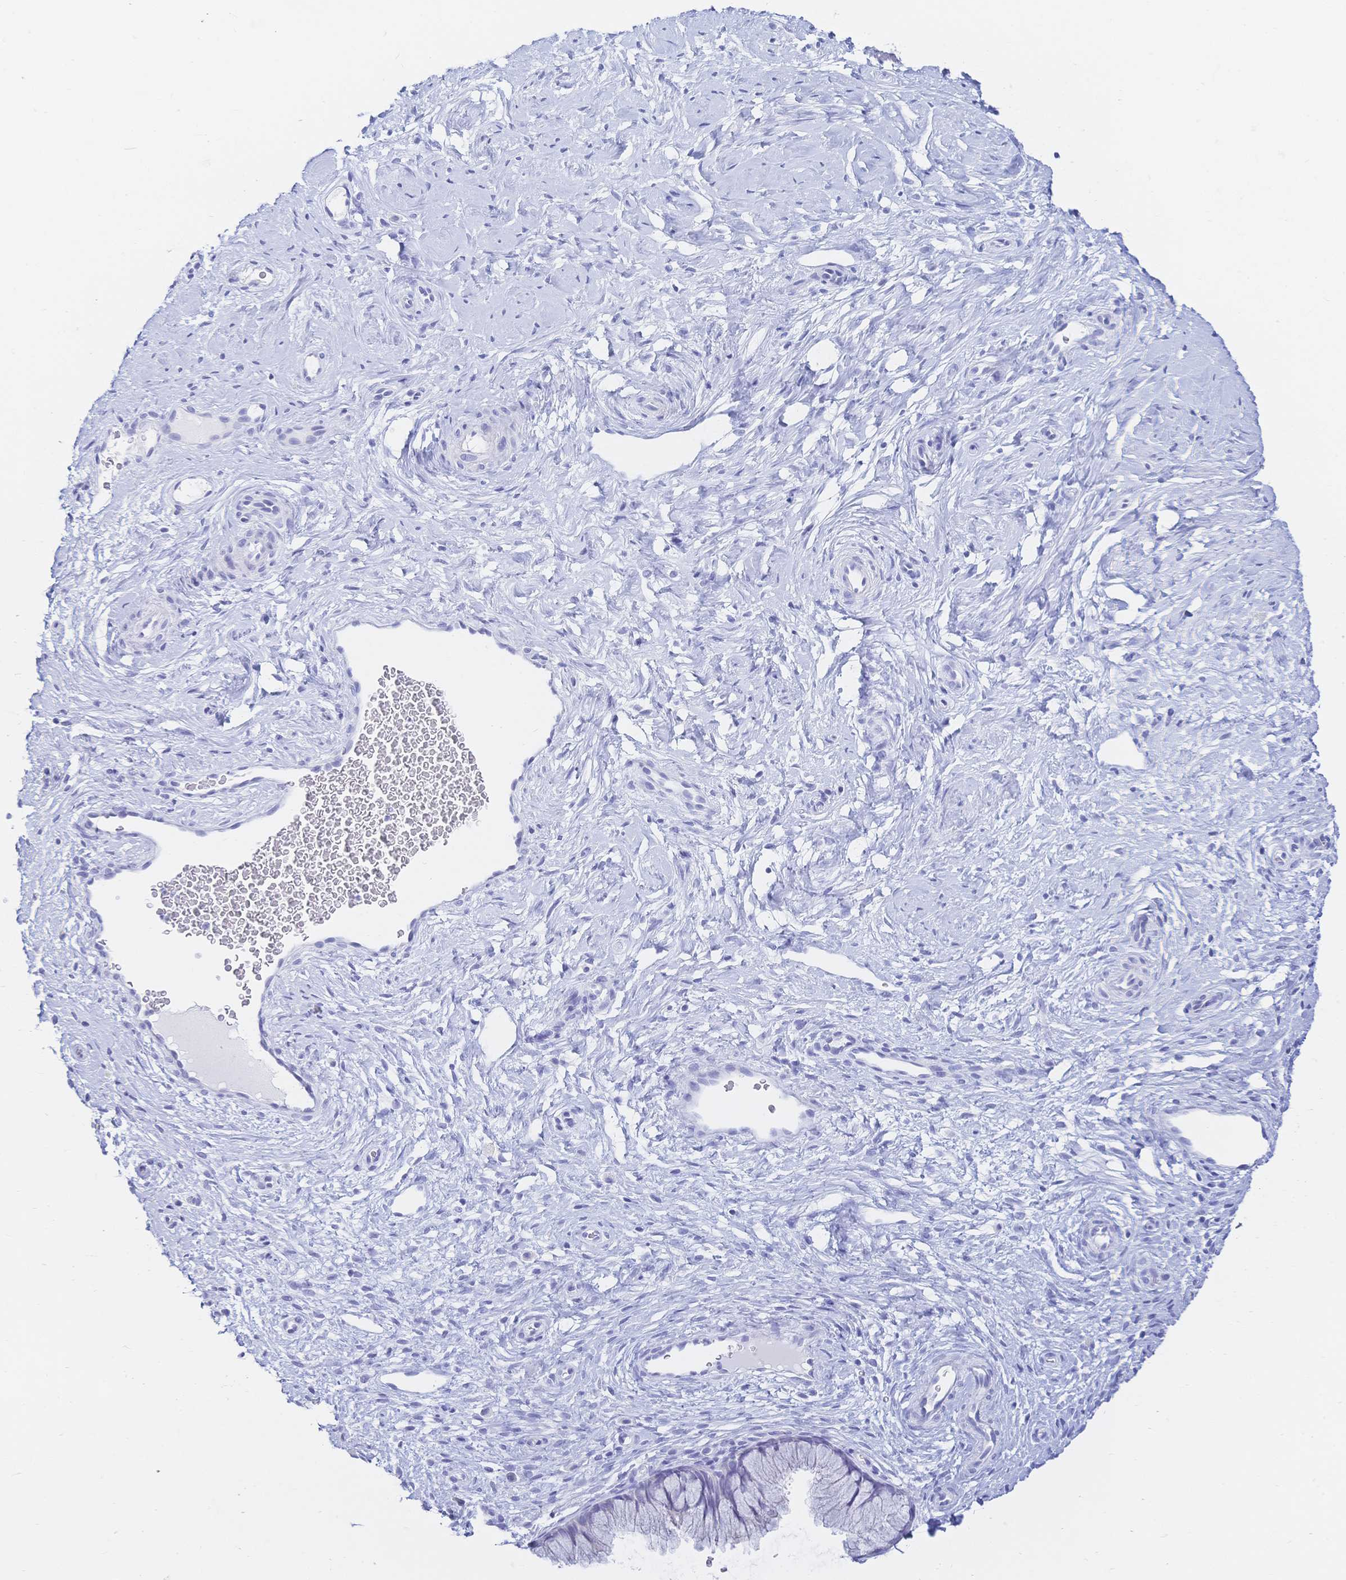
{"staining": {"intensity": "negative", "quantity": "none", "location": "none"}, "tissue": "cervix", "cell_type": "Glandular cells", "image_type": "normal", "snomed": [{"axis": "morphology", "description": "Normal tissue, NOS"}, {"axis": "topography", "description": "Cervix"}], "caption": "Immunohistochemistry (IHC) of unremarkable cervix reveals no staining in glandular cells.", "gene": "MEP1B", "patient": {"sex": "female", "age": 34}}